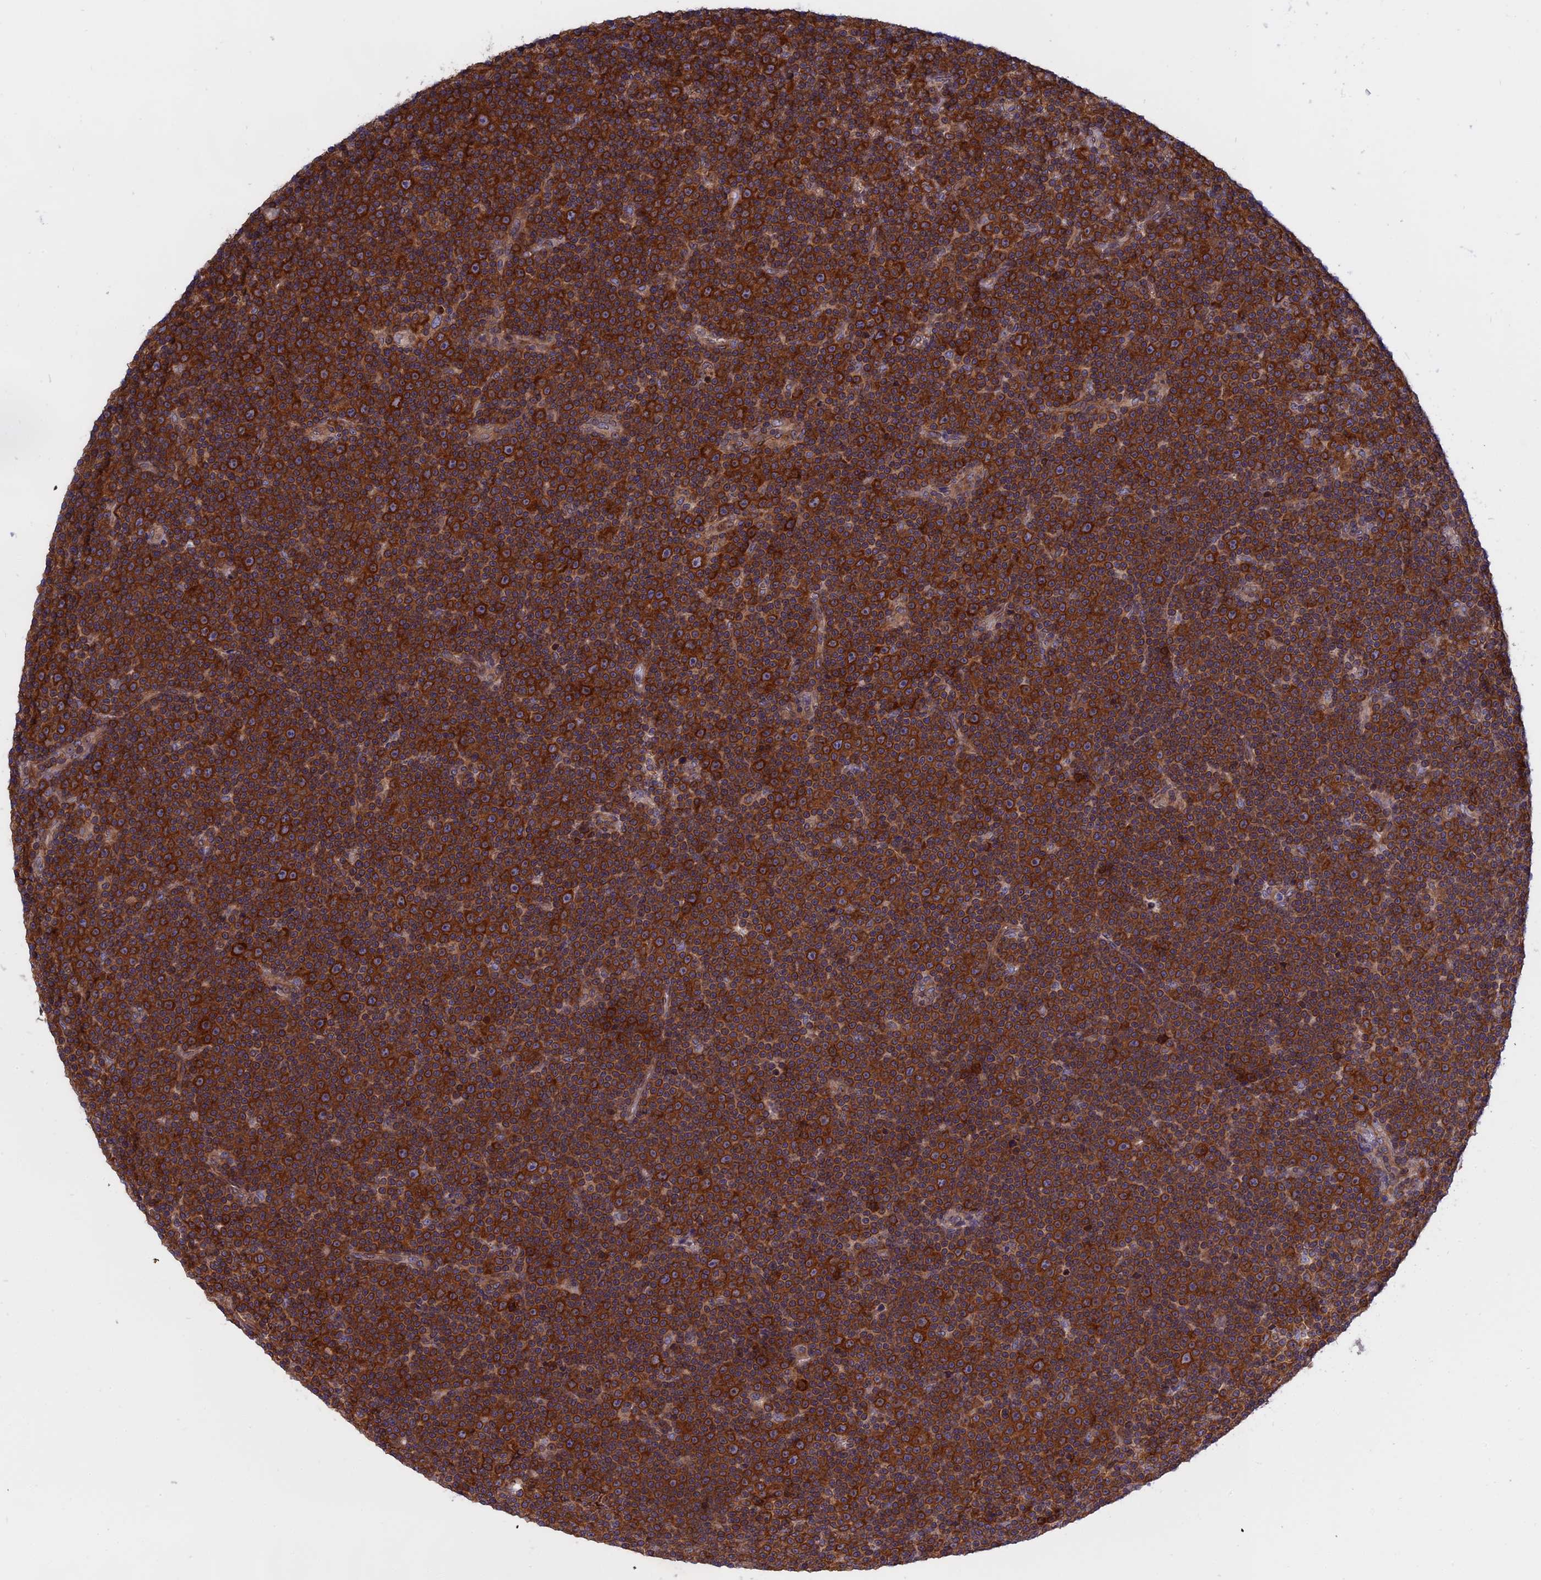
{"staining": {"intensity": "strong", "quantity": ">75%", "location": "cytoplasmic/membranous"}, "tissue": "lymphoma", "cell_type": "Tumor cells", "image_type": "cancer", "snomed": [{"axis": "morphology", "description": "Malignant lymphoma, non-Hodgkin's type, Low grade"}, {"axis": "topography", "description": "Lymph node"}], "caption": "Immunohistochemical staining of low-grade malignant lymphoma, non-Hodgkin's type shows strong cytoplasmic/membranous protein expression in approximately >75% of tumor cells. (DAB (3,3'-diaminobenzidine) IHC, brown staining for protein, blue staining for nuclei).", "gene": "NAA10", "patient": {"sex": "female", "age": 67}}